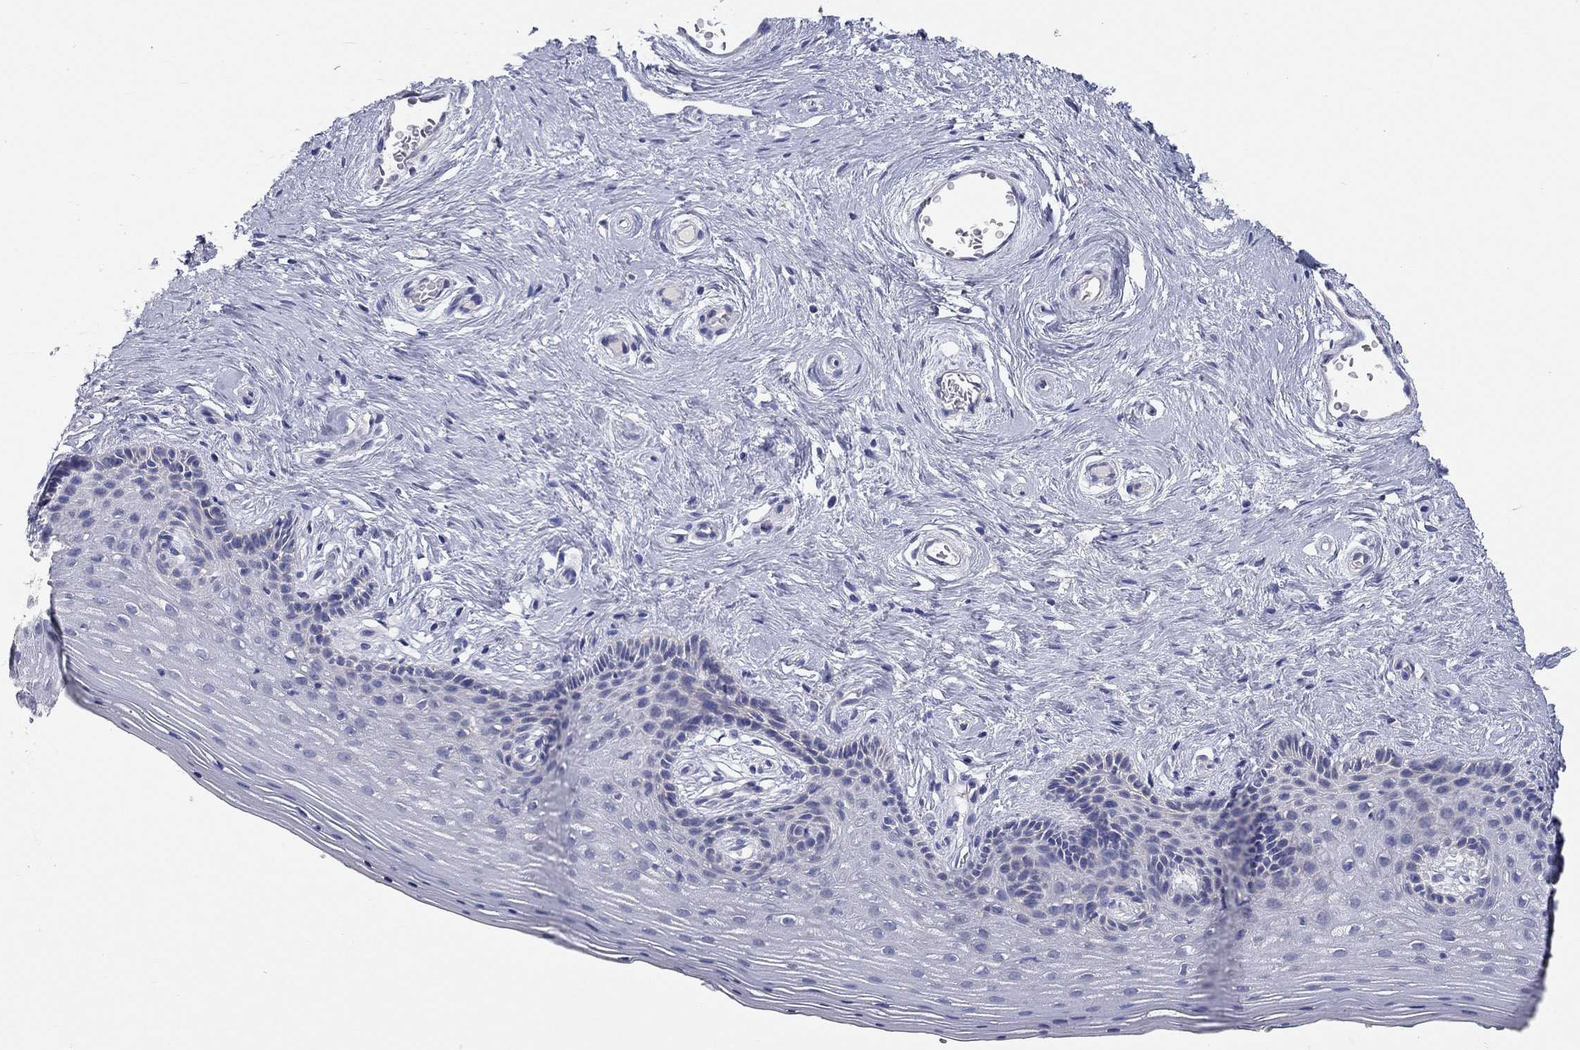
{"staining": {"intensity": "weak", "quantity": "<25%", "location": "cytoplasmic/membranous"}, "tissue": "vagina", "cell_type": "Squamous epithelial cells", "image_type": "normal", "snomed": [{"axis": "morphology", "description": "Normal tissue, NOS"}, {"axis": "topography", "description": "Vagina"}], "caption": "Squamous epithelial cells show no significant positivity in unremarkable vagina. (DAB (3,3'-diaminobenzidine) immunohistochemistry (IHC) visualized using brightfield microscopy, high magnification).", "gene": "RCAN1", "patient": {"sex": "female", "age": 45}}